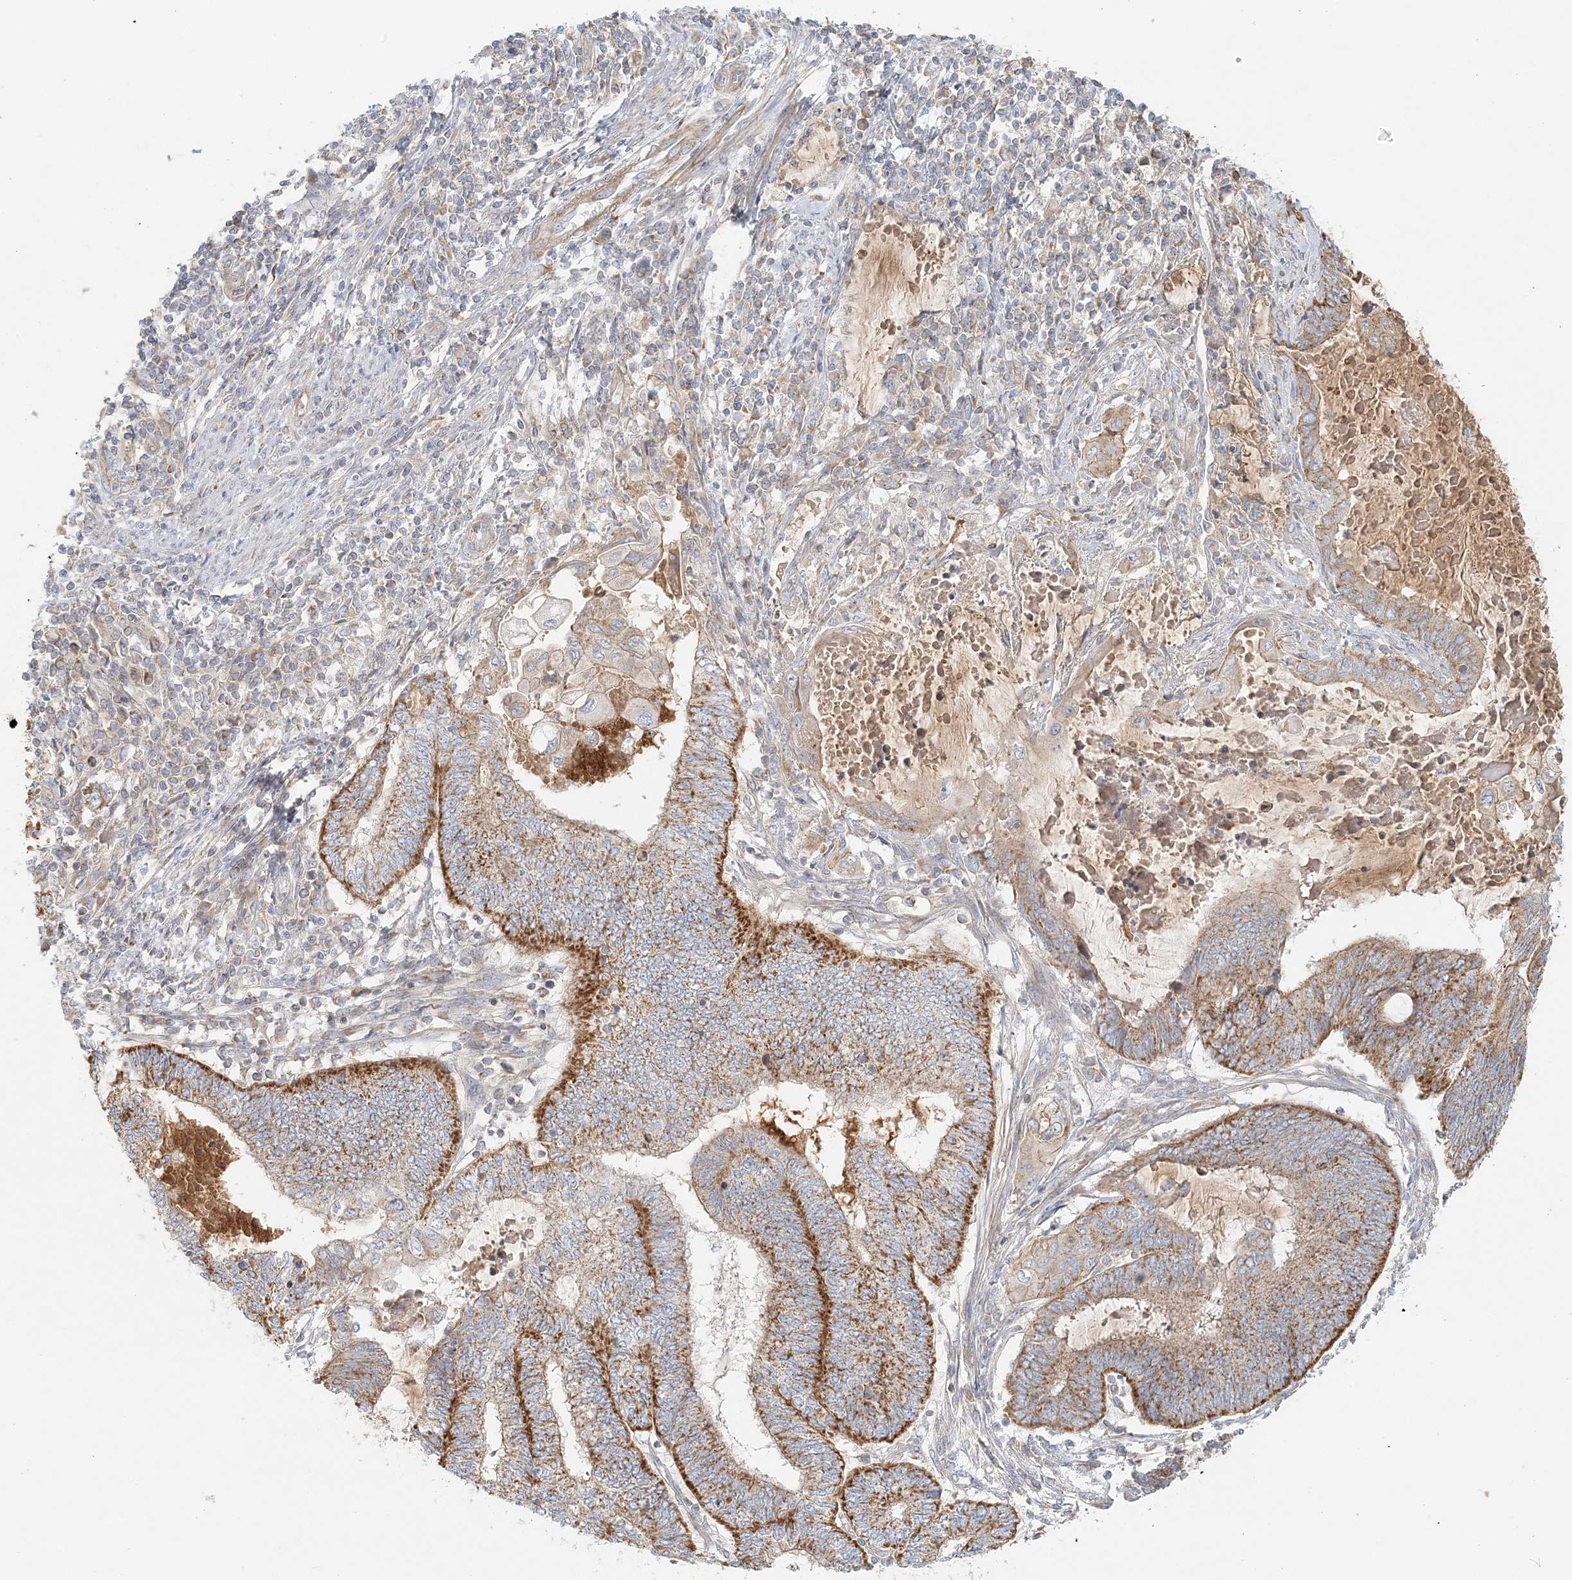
{"staining": {"intensity": "moderate", "quantity": ">75%", "location": "cytoplasmic/membranous"}, "tissue": "endometrial cancer", "cell_type": "Tumor cells", "image_type": "cancer", "snomed": [{"axis": "morphology", "description": "Adenocarcinoma, NOS"}, {"axis": "topography", "description": "Uterus"}, {"axis": "topography", "description": "Endometrium"}], "caption": "This is a micrograph of immunohistochemistry staining of endometrial cancer, which shows moderate positivity in the cytoplasmic/membranous of tumor cells.", "gene": "KIAA0232", "patient": {"sex": "female", "age": 70}}